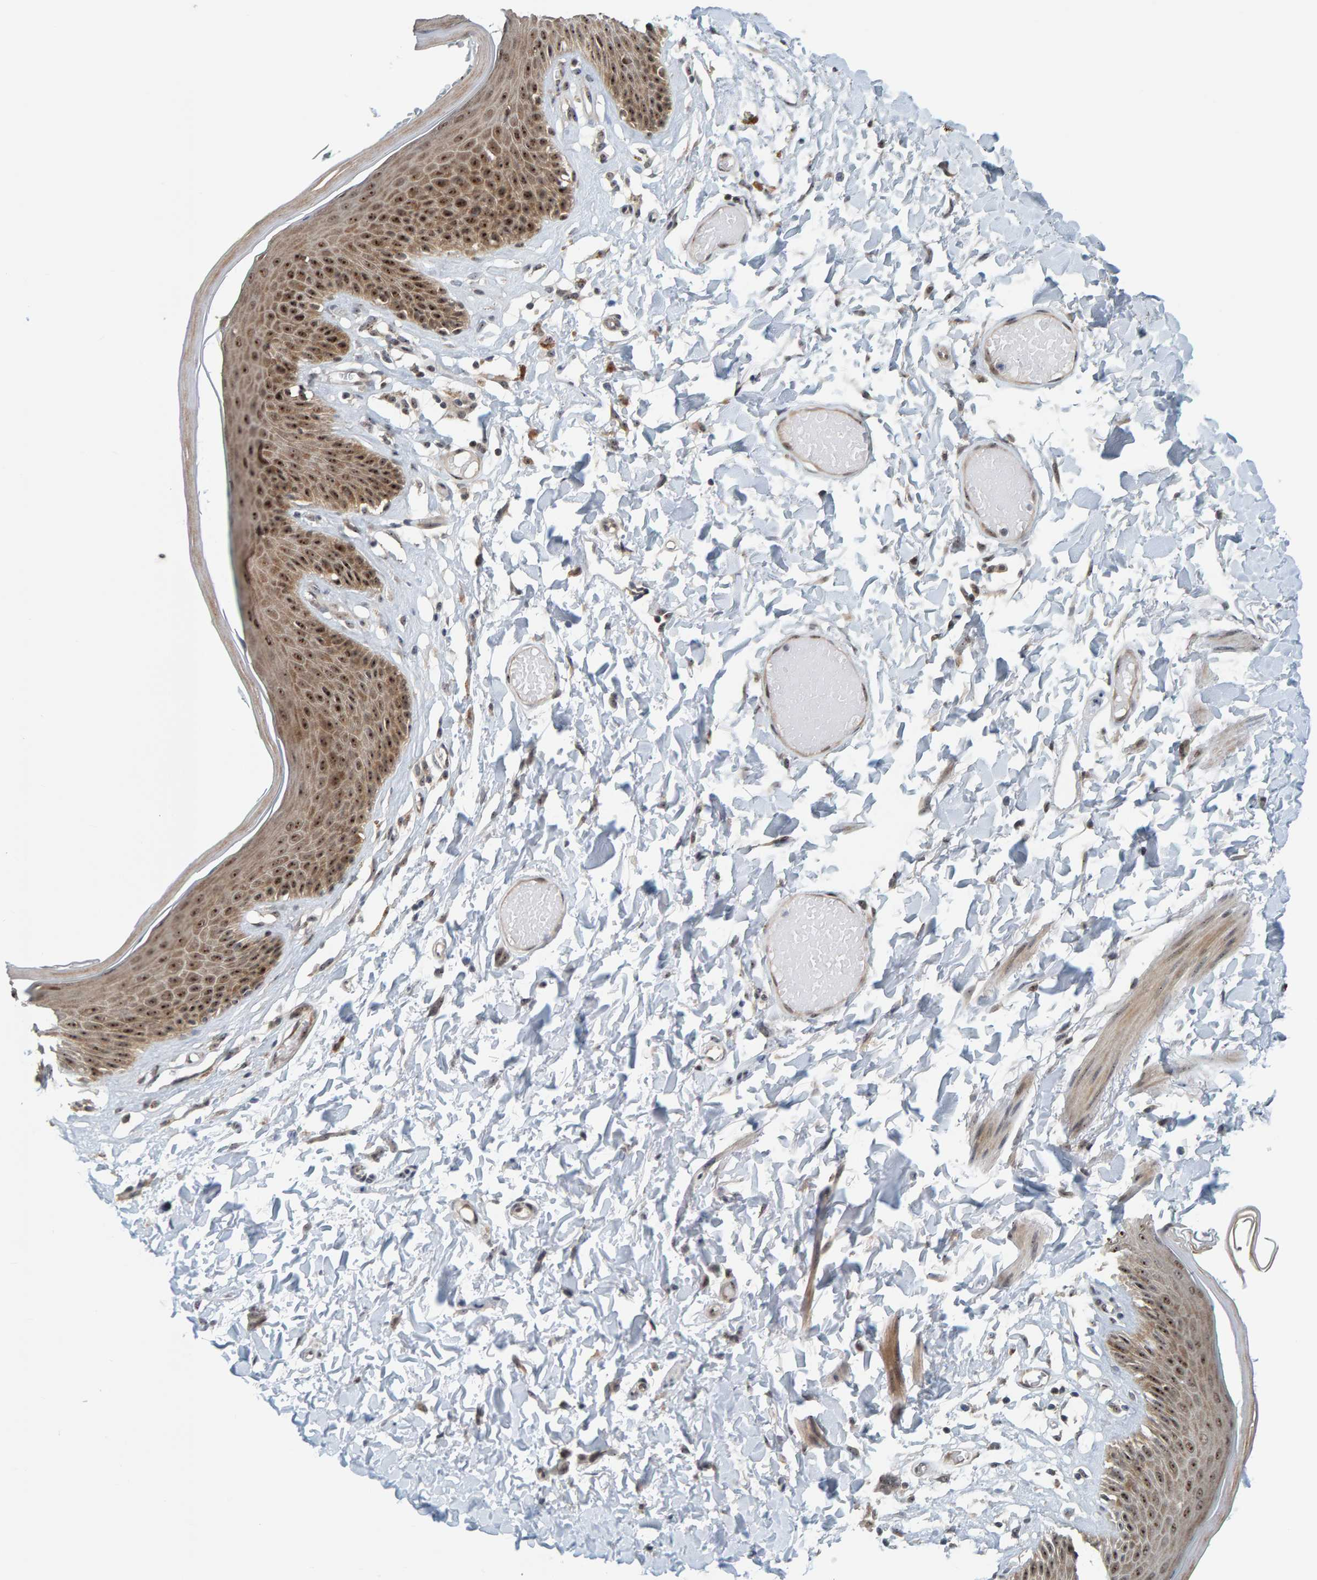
{"staining": {"intensity": "strong", "quantity": ">75%", "location": "cytoplasmic/membranous,nuclear"}, "tissue": "skin", "cell_type": "Epidermal cells", "image_type": "normal", "snomed": [{"axis": "morphology", "description": "Normal tissue, NOS"}, {"axis": "topography", "description": "Vulva"}], "caption": "Protein analysis of normal skin displays strong cytoplasmic/membranous,nuclear expression in approximately >75% of epidermal cells. (DAB (3,3'-diaminobenzidine) = brown stain, brightfield microscopy at high magnification).", "gene": "POLR1E", "patient": {"sex": "female", "age": 73}}